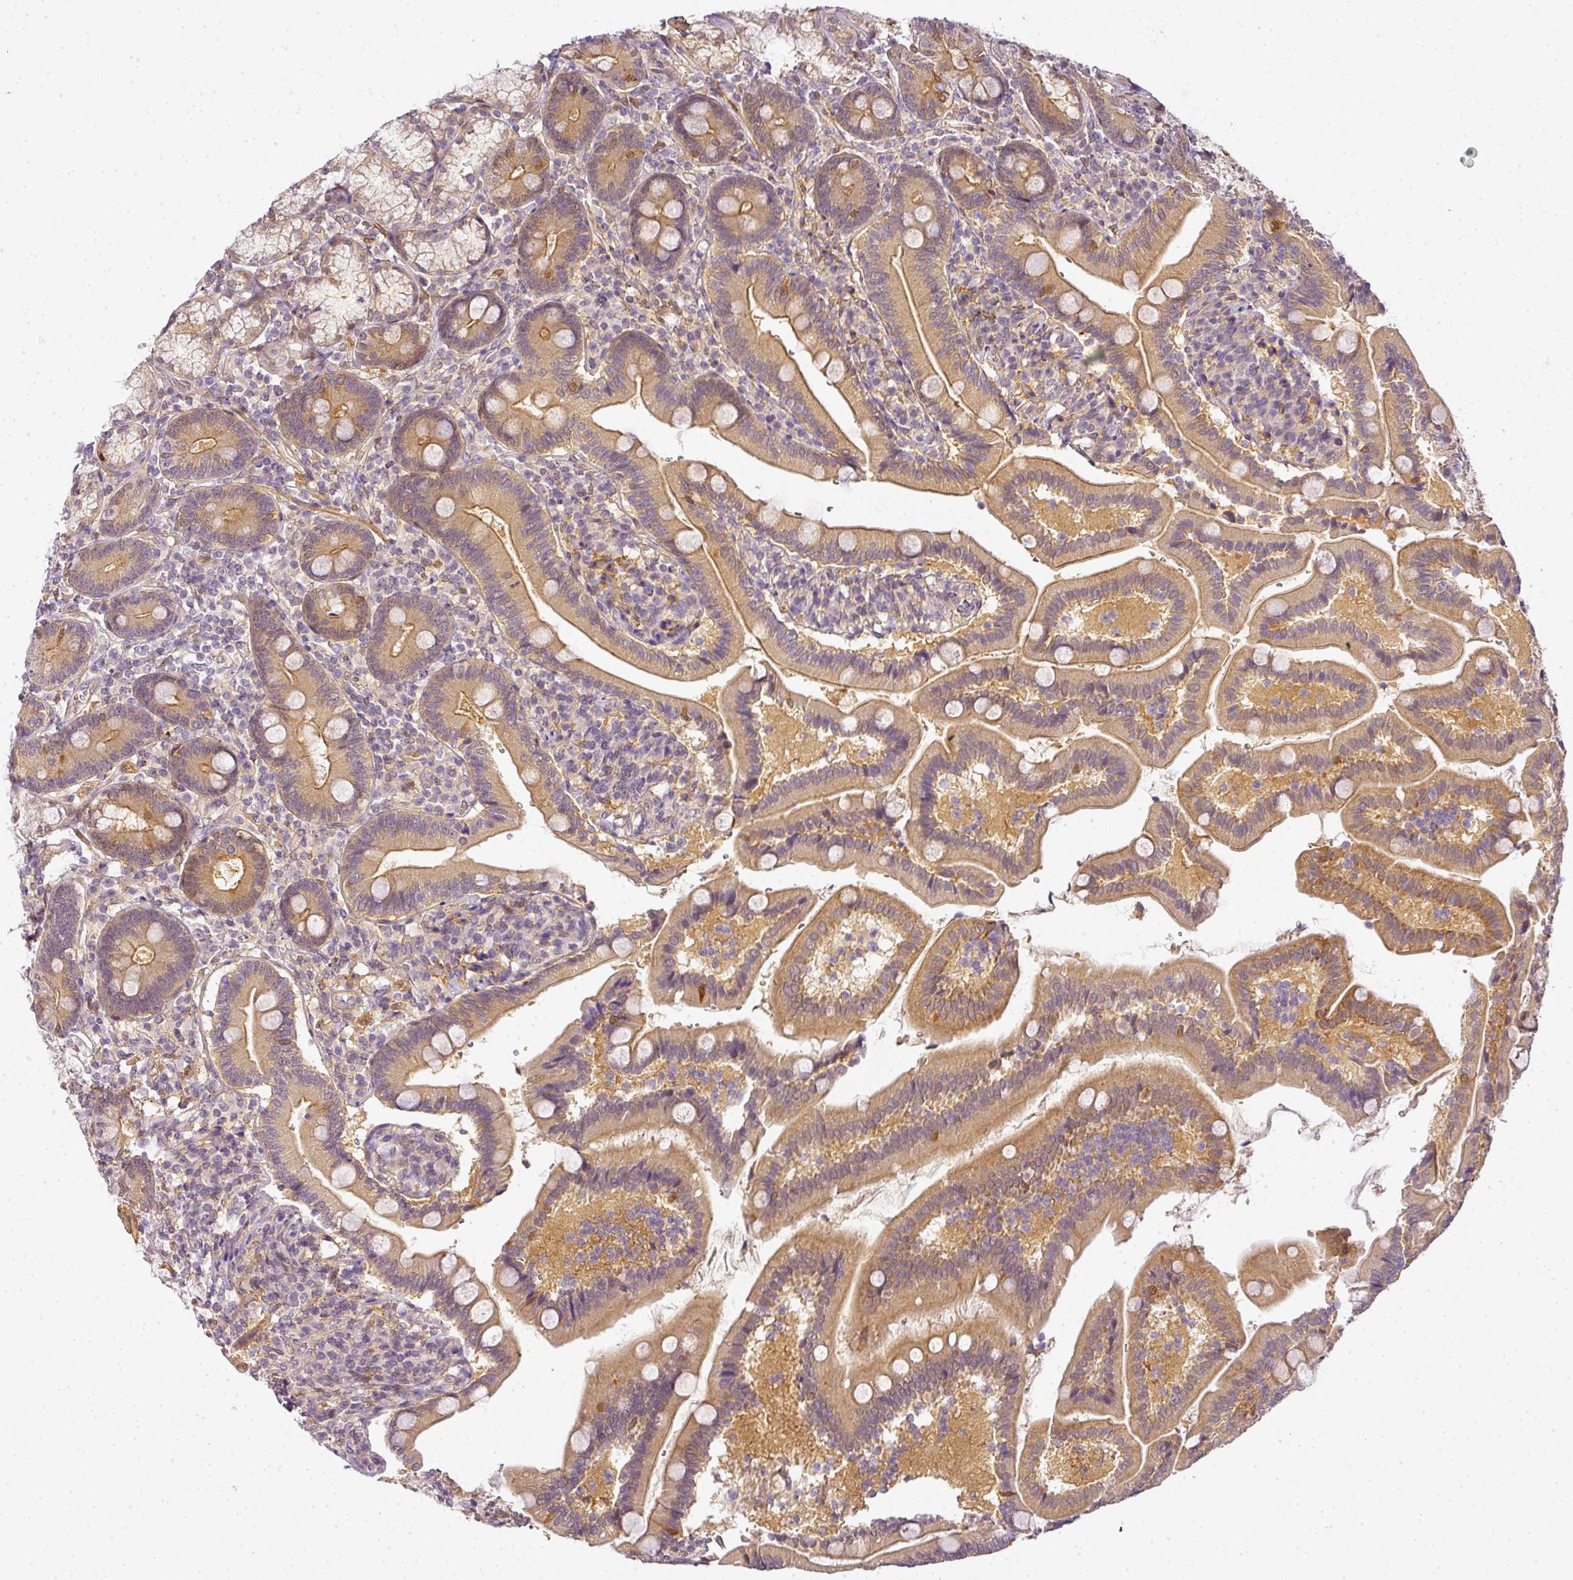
{"staining": {"intensity": "moderate", "quantity": ">75%", "location": "cytoplasmic/membranous"}, "tissue": "duodenum", "cell_type": "Glandular cells", "image_type": "normal", "snomed": [{"axis": "morphology", "description": "Normal tissue, NOS"}, {"axis": "topography", "description": "Duodenum"}], "caption": "Protein expression analysis of unremarkable duodenum demonstrates moderate cytoplasmic/membranous expression in approximately >75% of glandular cells. The staining was performed using DAB, with brown indicating positive protein expression. Nuclei are stained blue with hematoxylin.", "gene": "ADH5", "patient": {"sex": "female", "age": 67}}